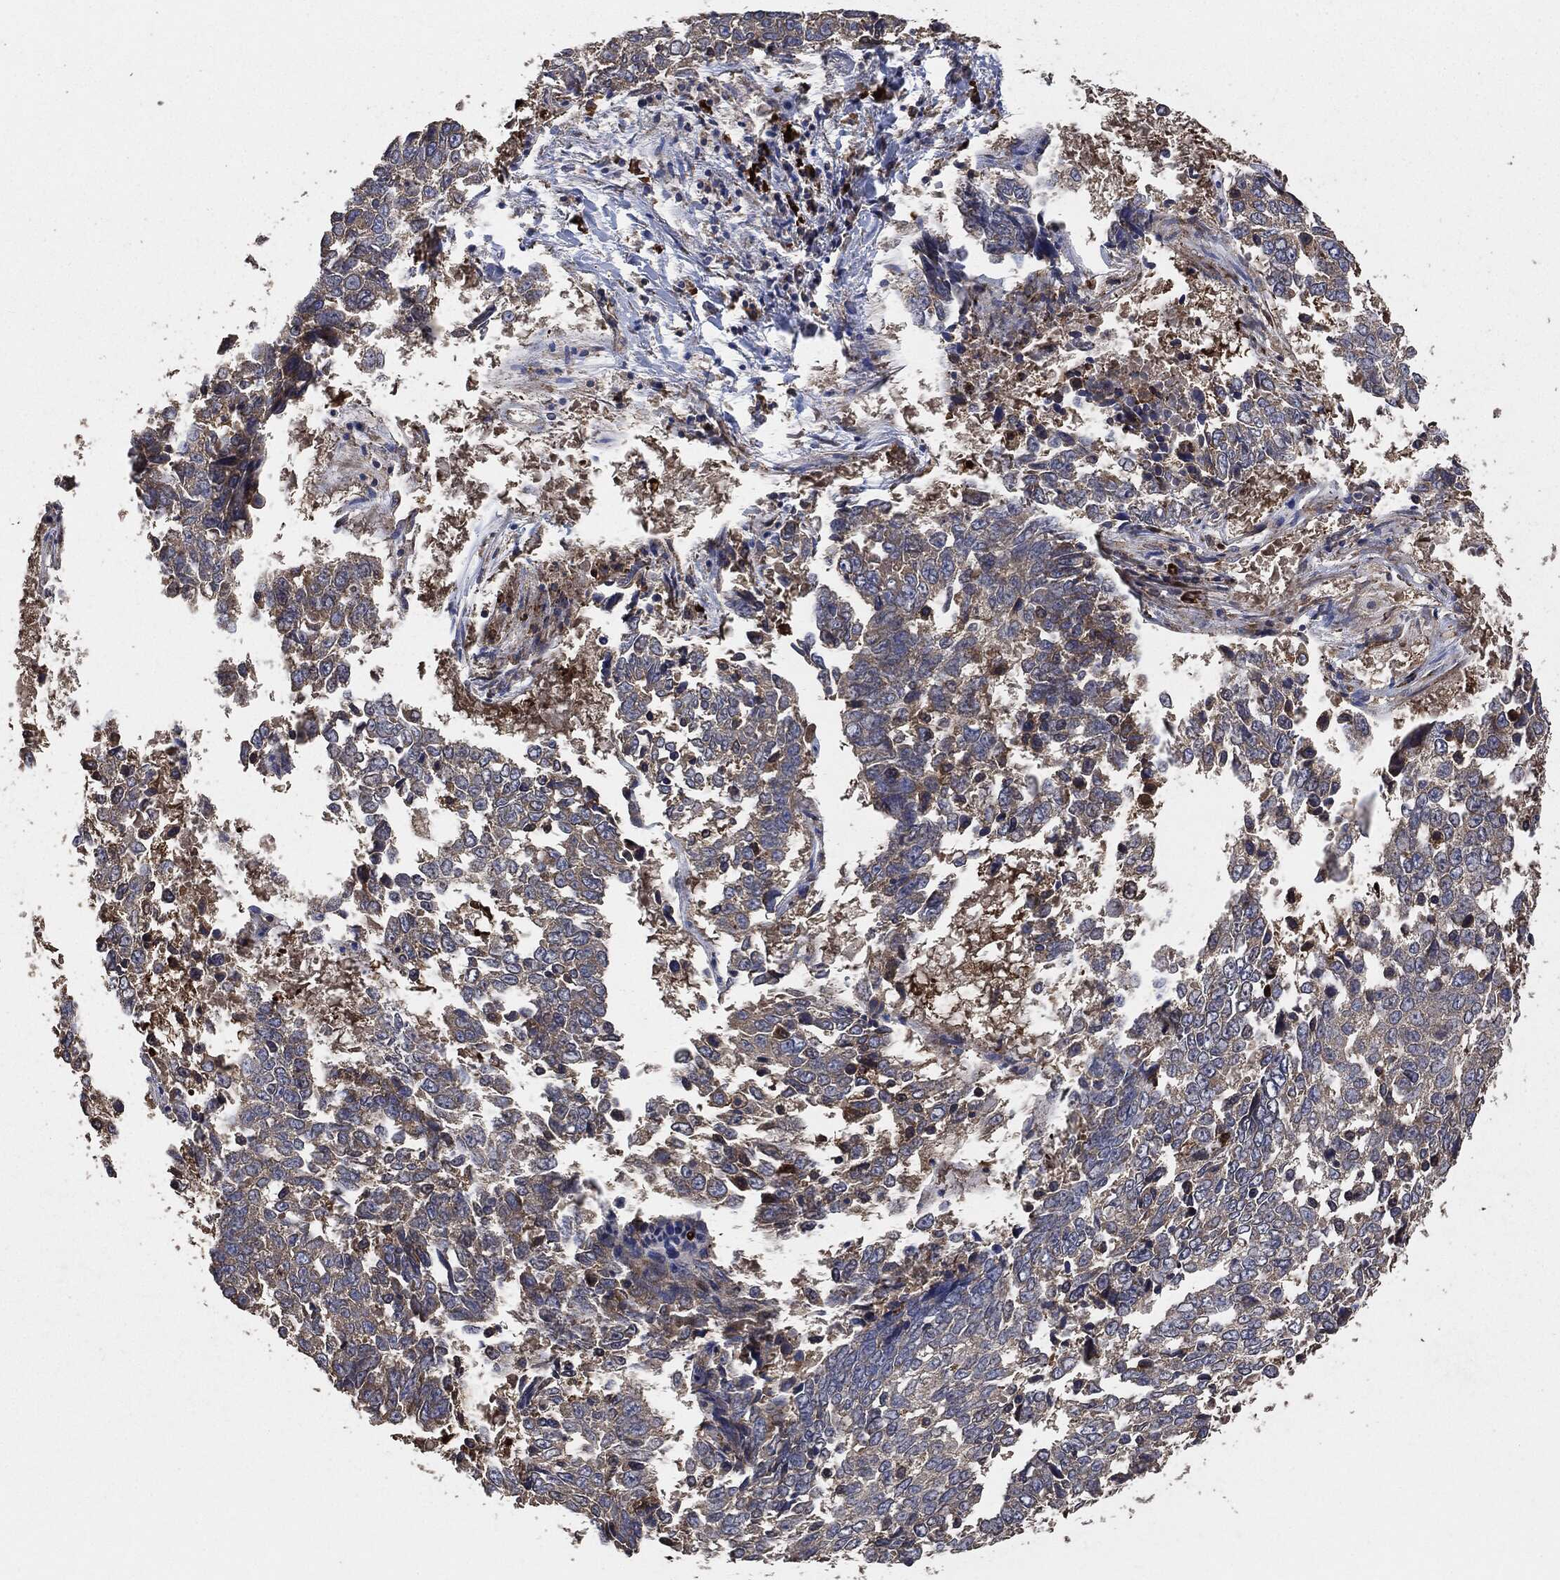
{"staining": {"intensity": "weak", "quantity": "<25%", "location": "cytoplasmic/membranous"}, "tissue": "lung cancer", "cell_type": "Tumor cells", "image_type": "cancer", "snomed": [{"axis": "morphology", "description": "Squamous cell carcinoma, NOS"}, {"axis": "topography", "description": "Lung"}], "caption": "DAB (3,3'-diaminobenzidine) immunohistochemical staining of squamous cell carcinoma (lung) exhibits no significant expression in tumor cells.", "gene": "STK3", "patient": {"sex": "male", "age": 82}}